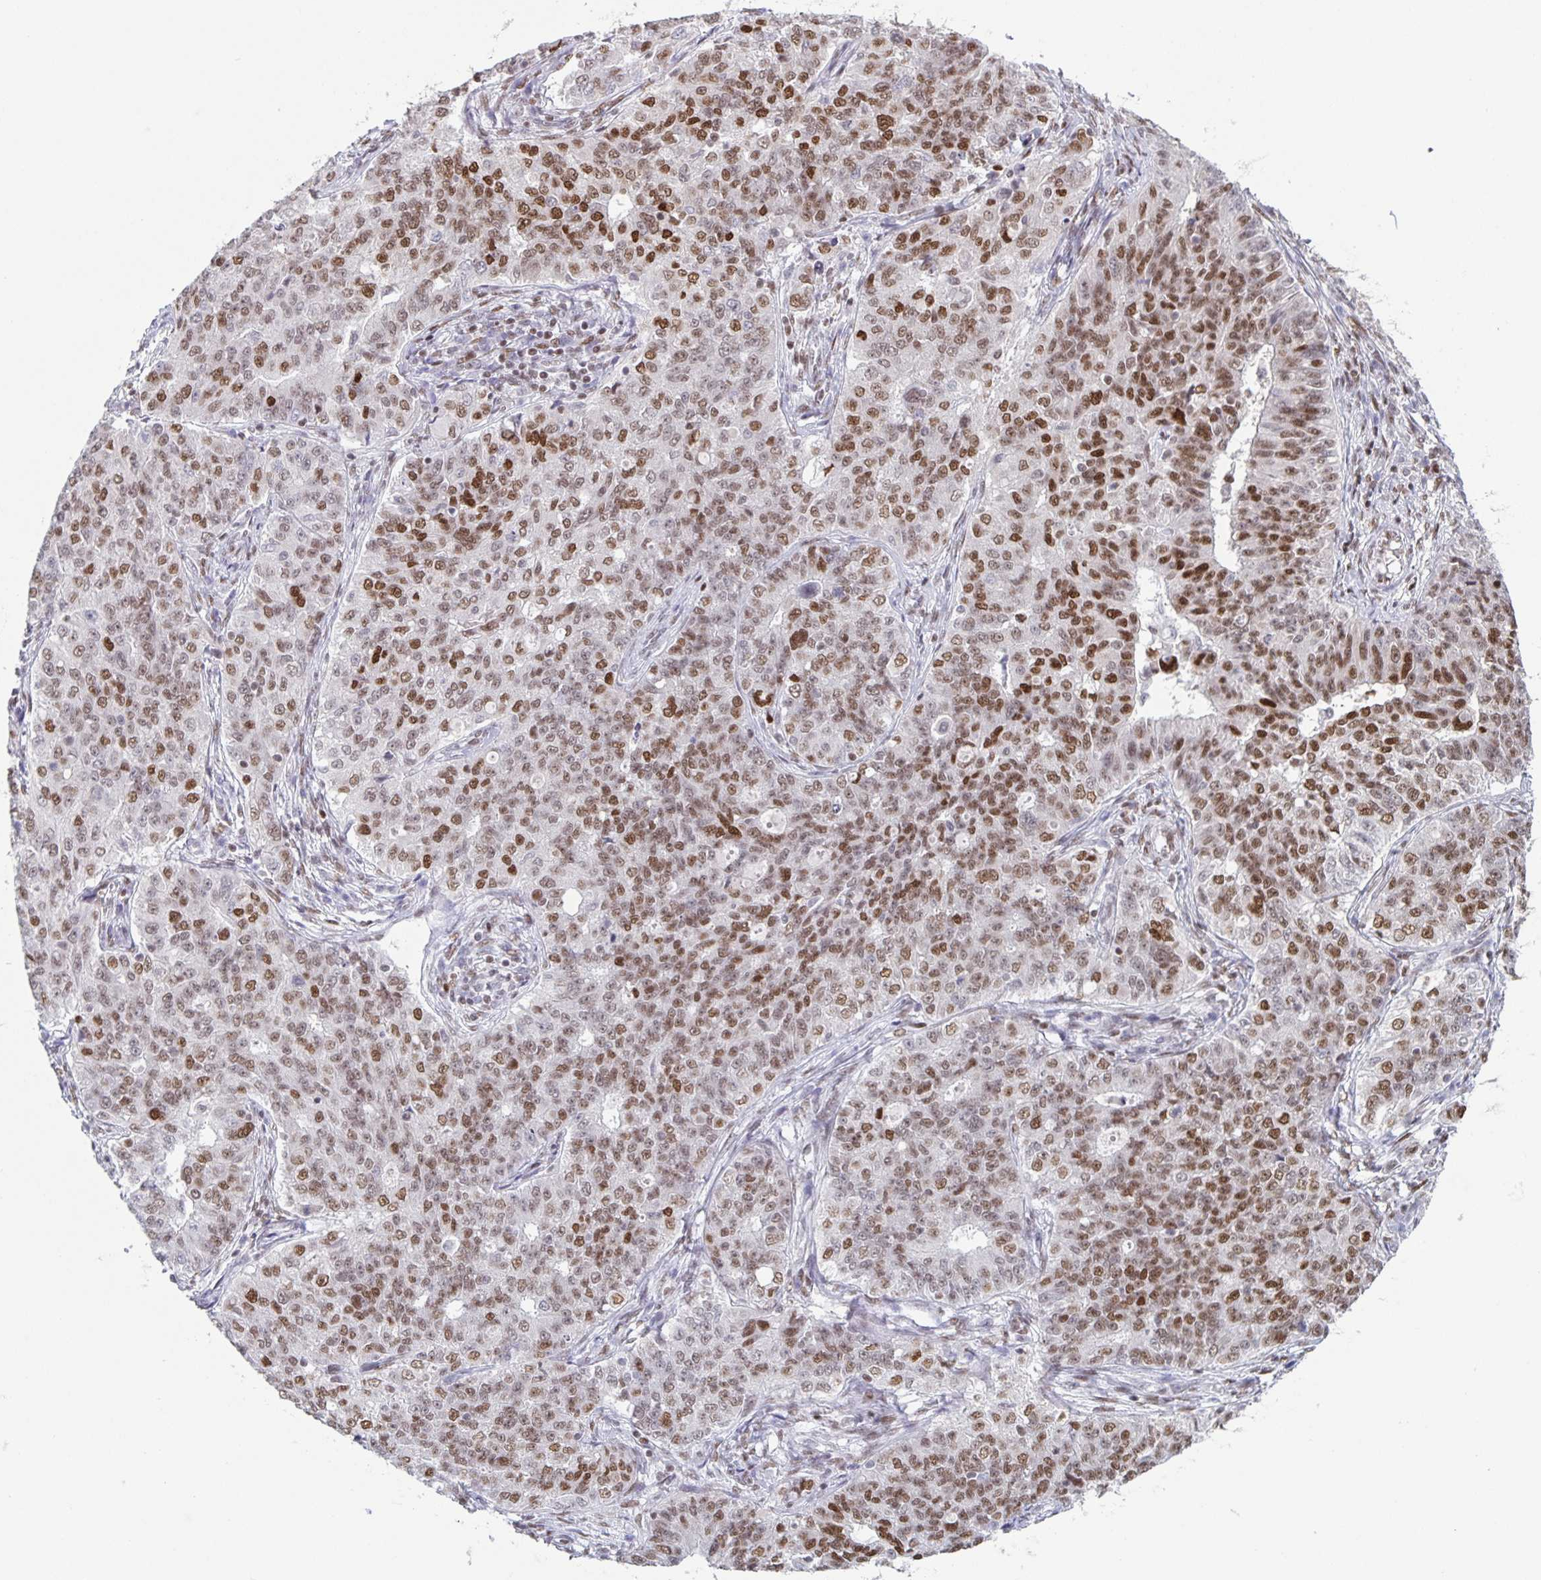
{"staining": {"intensity": "moderate", "quantity": ">75%", "location": "nuclear"}, "tissue": "endometrial cancer", "cell_type": "Tumor cells", "image_type": "cancer", "snomed": [{"axis": "morphology", "description": "Adenocarcinoma, NOS"}, {"axis": "topography", "description": "Endometrium"}], "caption": "Tumor cells show moderate nuclear staining in about >75% of cells in endometrial cancer. The protein is stained brown, and the nuclei are stained in blue (DAB IHC with brightfield microscopy, high magnification).", "gene": "JUND", "patient": {"sex": "female", "age": 43}}